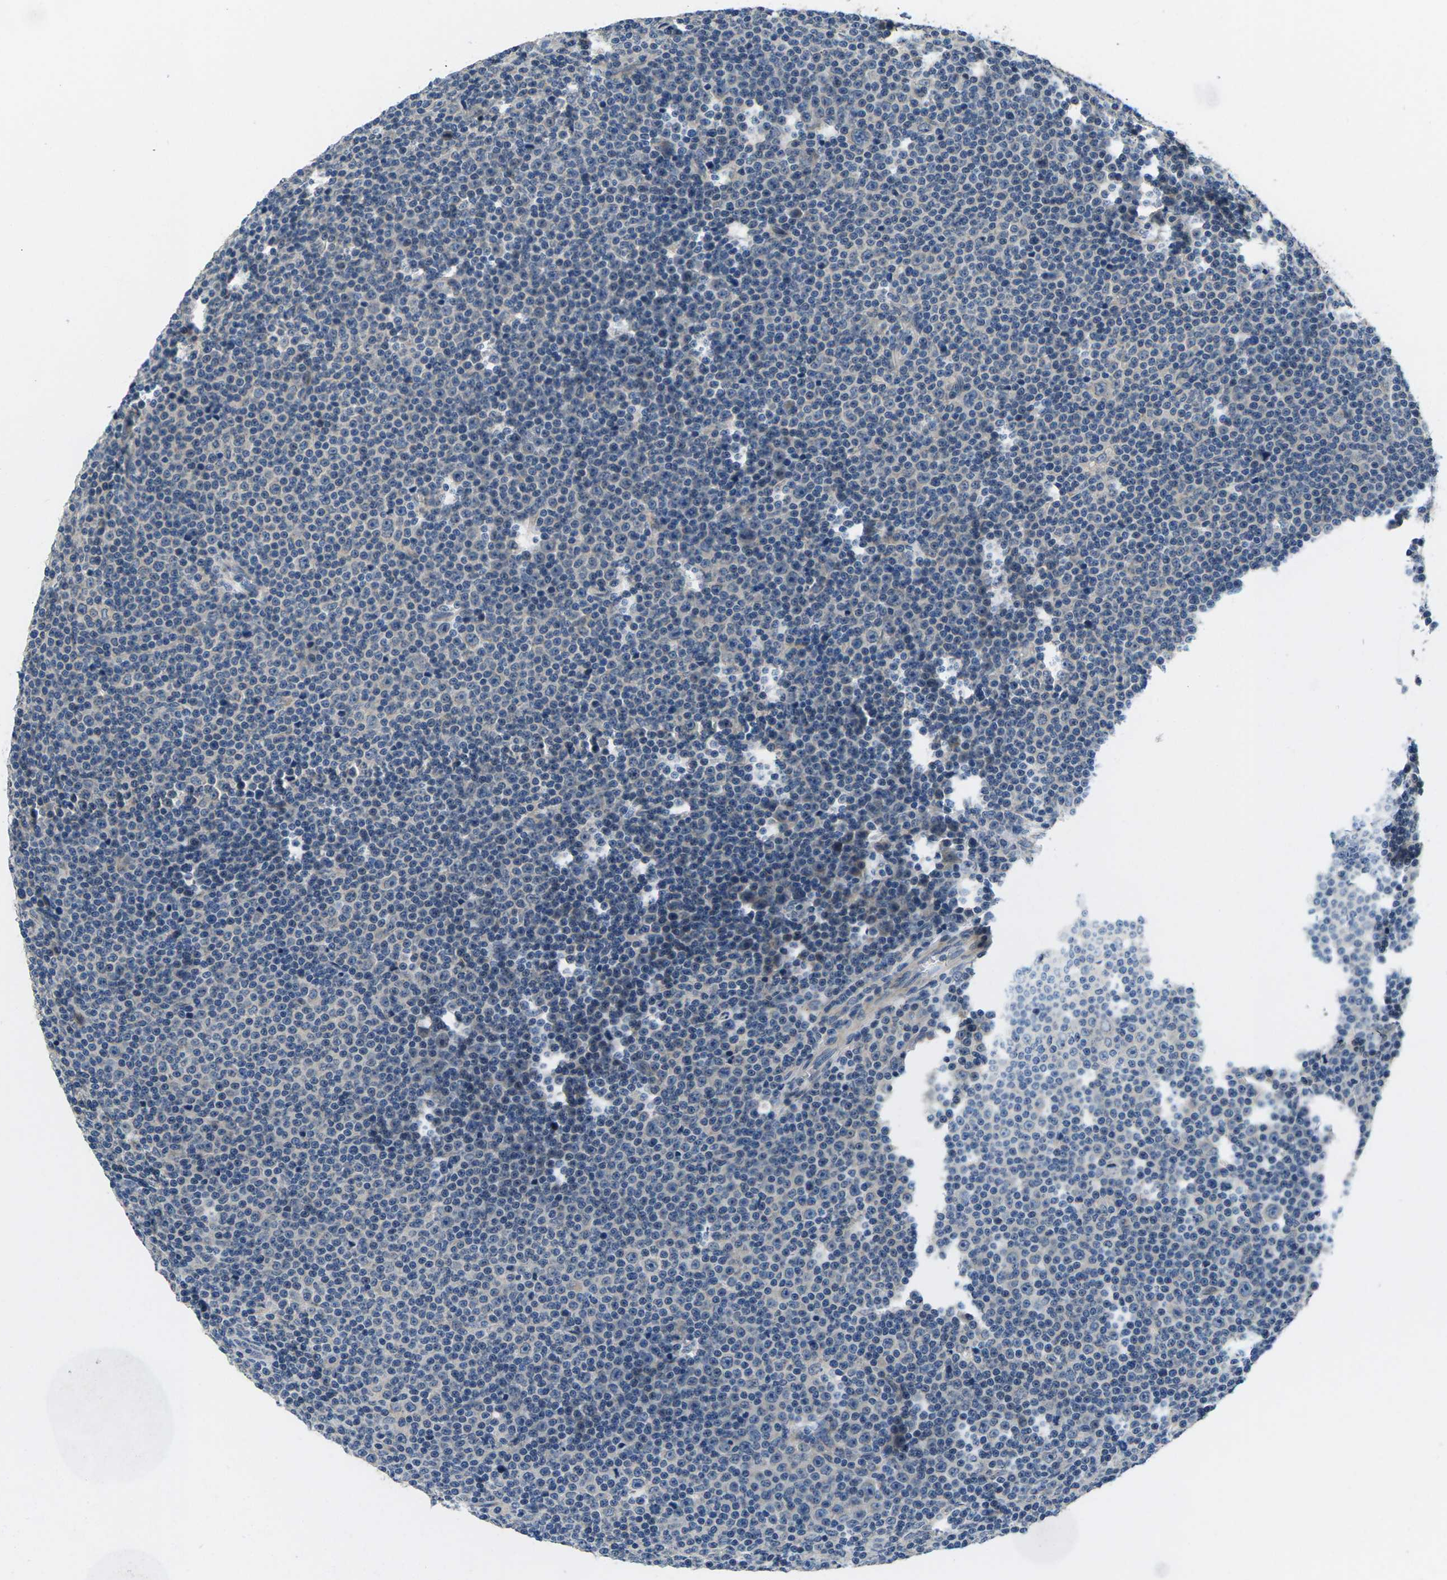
{"staining": {"intensity": "negative", "quantity": "none", "location": "none"}, "tissue": "lymphoma", "cell_type": "Tumor cells", "image_type": "cancer", "snomed": [{"axis": "morphology", "description": "Malignant lymphoma, non-Hodgkin's type, Low grade"}, {"axis": "topography", "description": "Lymph node"}], "caption": "This is an IHC micrograph of human low-grade malignant lymphoma, non-Hodgkin's type. There is no expression in tumor cells.", "gene": "ERGIC3", "patient": {"sex": "female", "age": 67}}